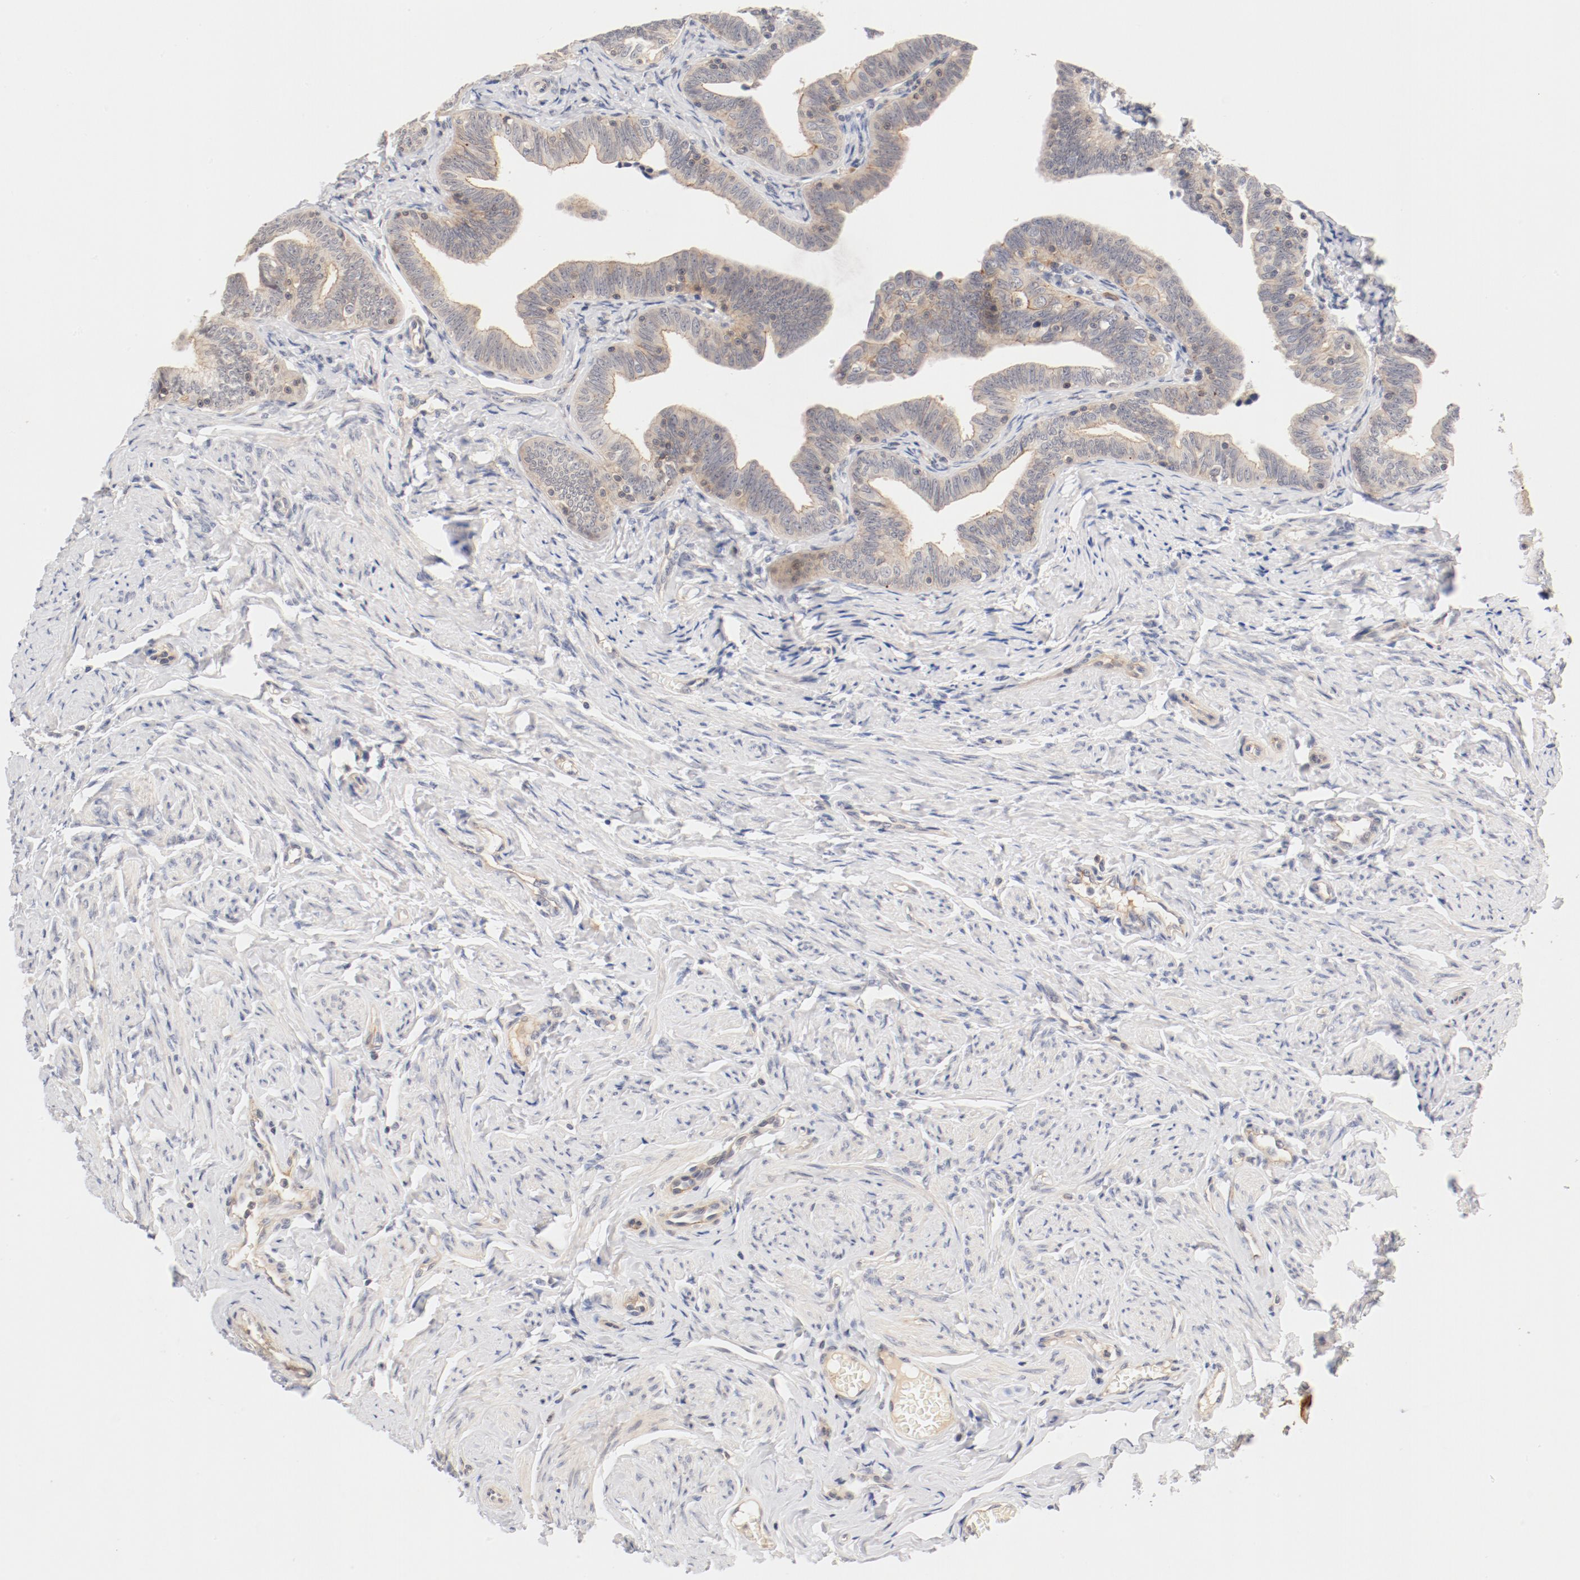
{"staining": {"intensity": "moderate", "quantity": ">75%", "location": "cytoplasmic/membranous"}, "tissue": "fallopian tube", "cell_type": "Glandular cells", "image_type": "normal", "snomed": [{"axis": "morphology", "description": "Normal tissue, NOS"}, {"axis": "topography", "description": "Fallopian tube"}, {"axis": "topography", "description": "Ovary"}], "caption": "Glandular cells display medium levels of moderate cytoplasmic/membranous positivity in about >75% of cells in benign human fallopian tube.", "gene": "ZNF267", "patient": {"sex": "female", "age": 69}}